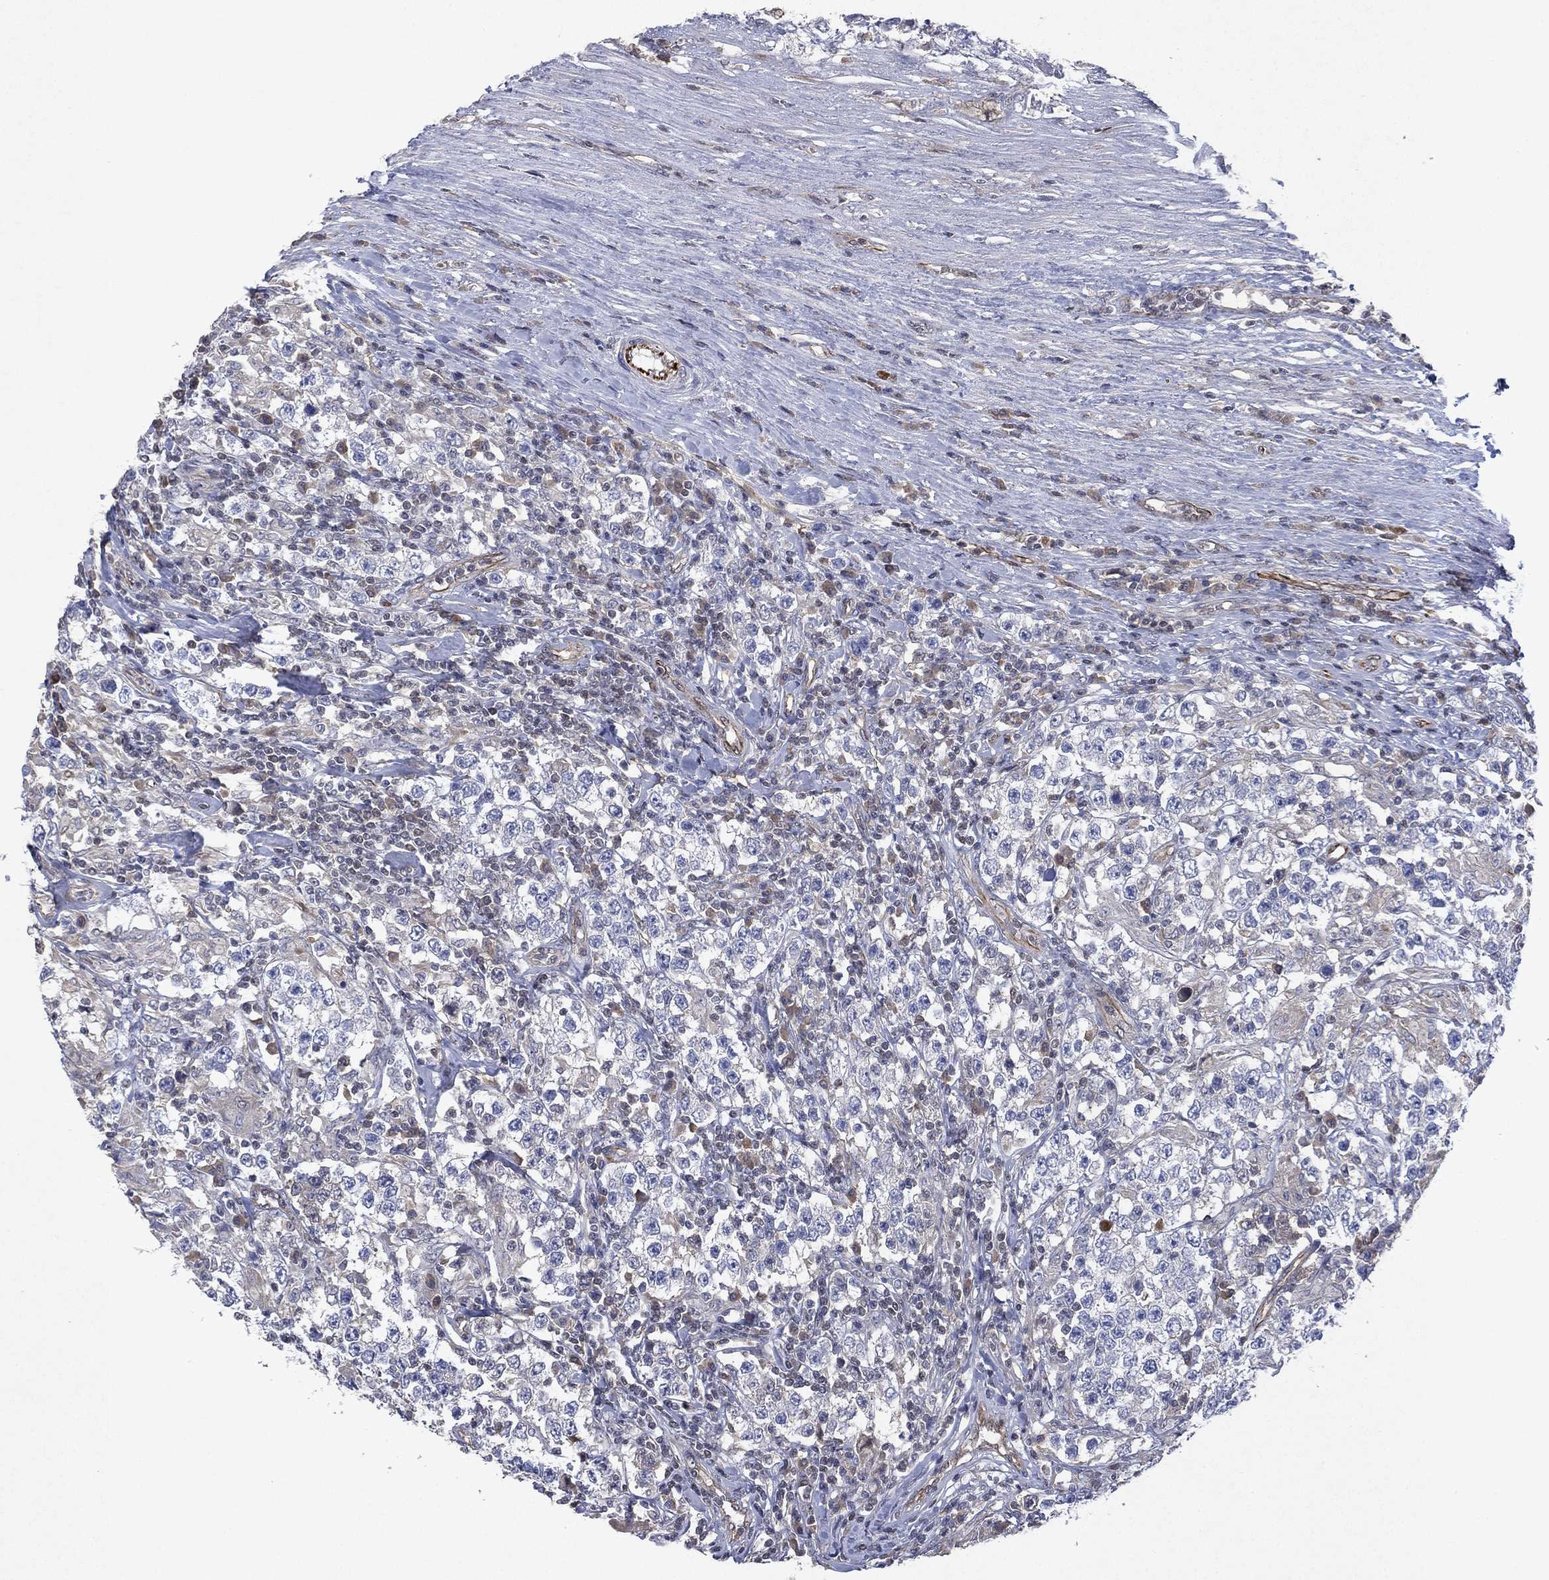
{"staining": {"intensity": "negative", "quantity": "none", "location": "none"}, "tissue": "testis cancer", "cell_type": "Tumor cells", "image_type": "cancer", "snomed": [{"axis": "morphology", "description": "Seminoma, NOS"}, {"axis": "morphology", "description": "Carcinoma, Embryonal, NOS"}, {"axis": "topography", "description": "Testis"}], "caption": "Testis seminoma was stained to show a protein in brown. There is no significant staining in tumor cells. (Stains: DAB (3,3'-diaminobenzidine) immunohistochemistry with hematoxylin counter stain, Microscopy: brightfield microscopy at high magnification).", "gene": "FLI1", "patient": {"sex": "male", "age": 41}}